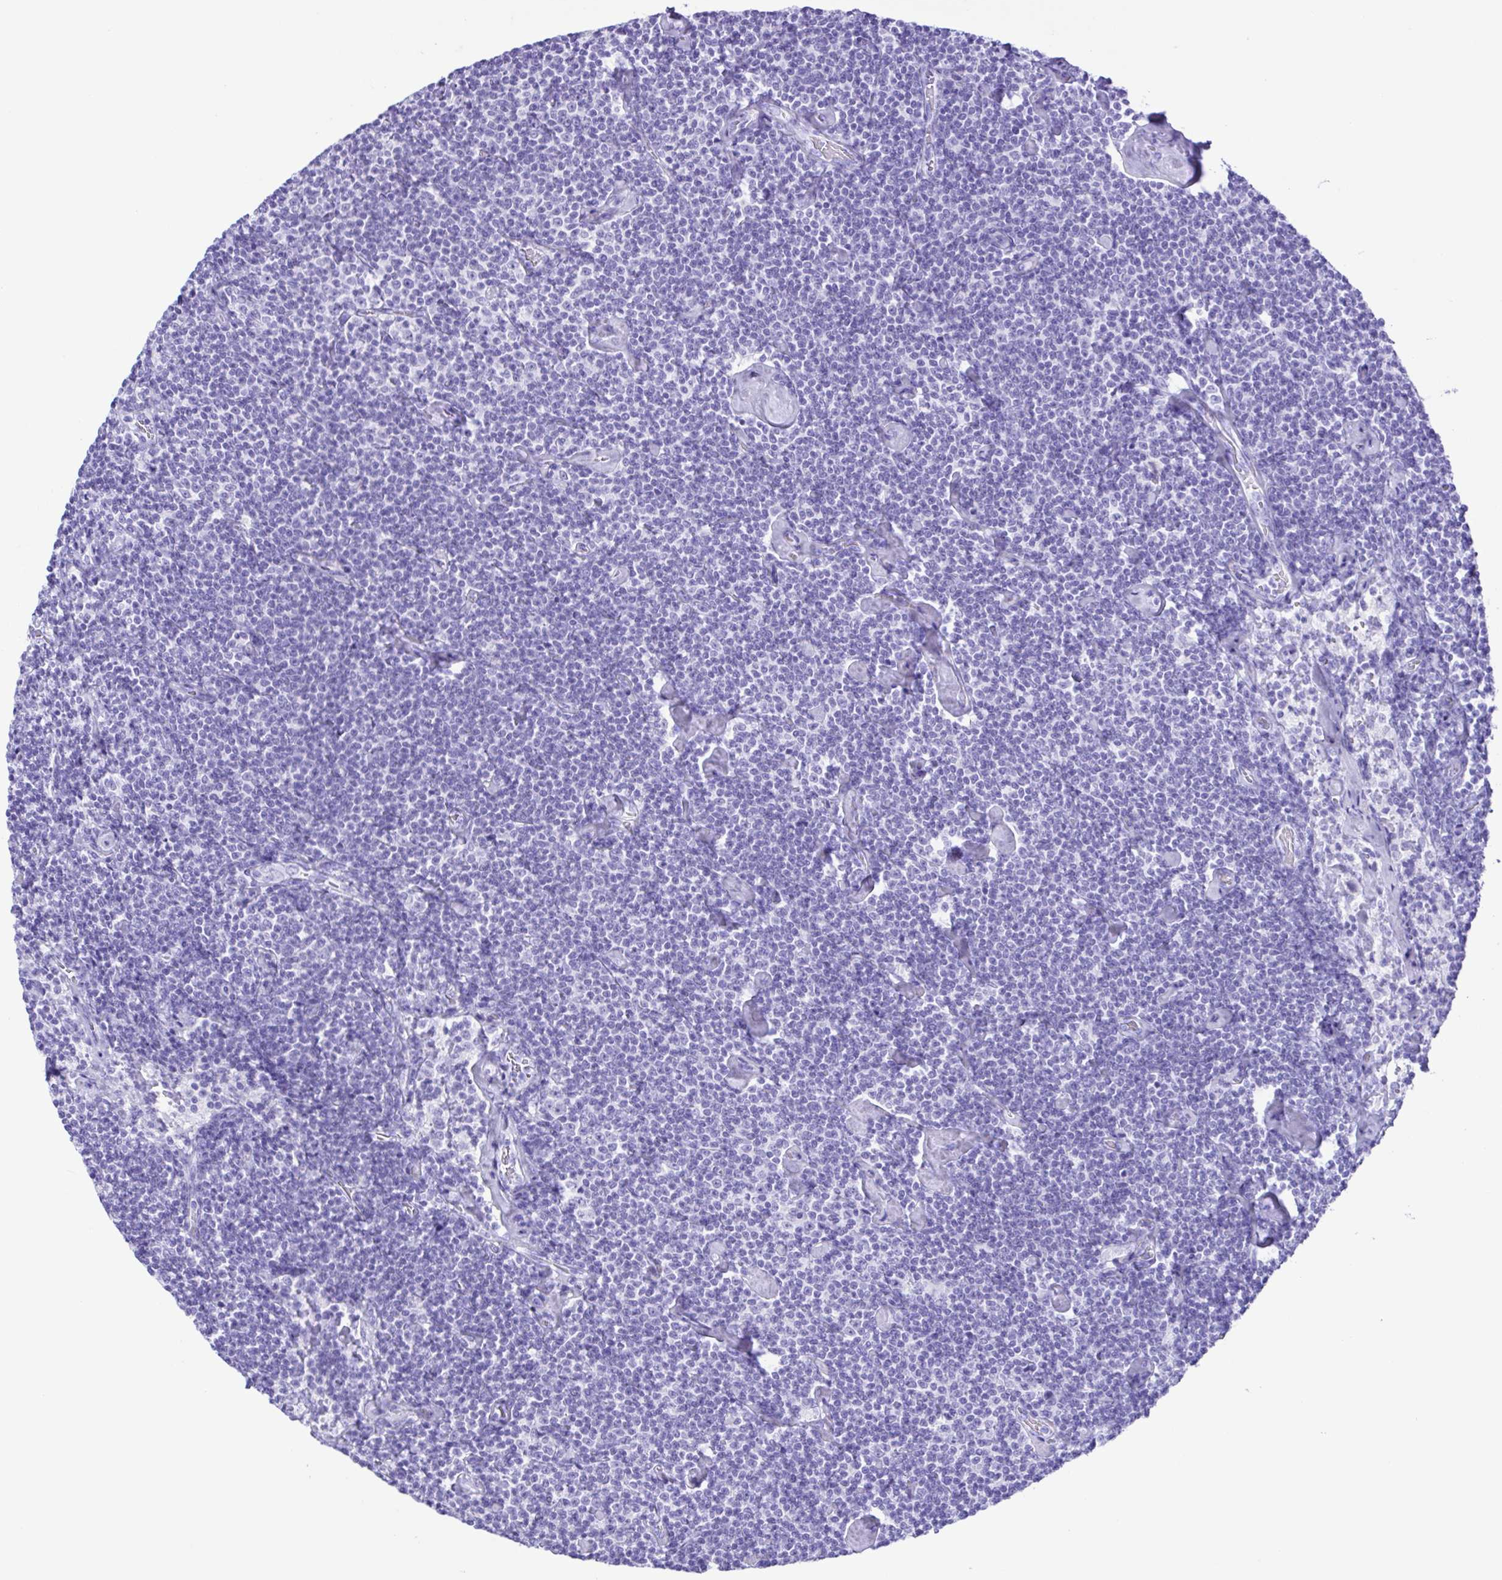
{"staining": {"intensity": "negative", "quantity": "none", "location": "none"}, "tissue": "lymphoma", "cell_type": "Tumor cells", "image_type": "cancer", "snomed": [{"axis": "morphology", "description": "Malignant lymphoma, non-Hodgkin's type, Low grade"}, {"axis": "topography", "description": "Lymph node"}], "caption": "Photomicrograph shows no protein positivity in tumor cells of low-grade malignant lymphoma, non-Hodgkin's type tissue.", "gene": "ERP27", "patient": {"sex": "male", "age": 81}}